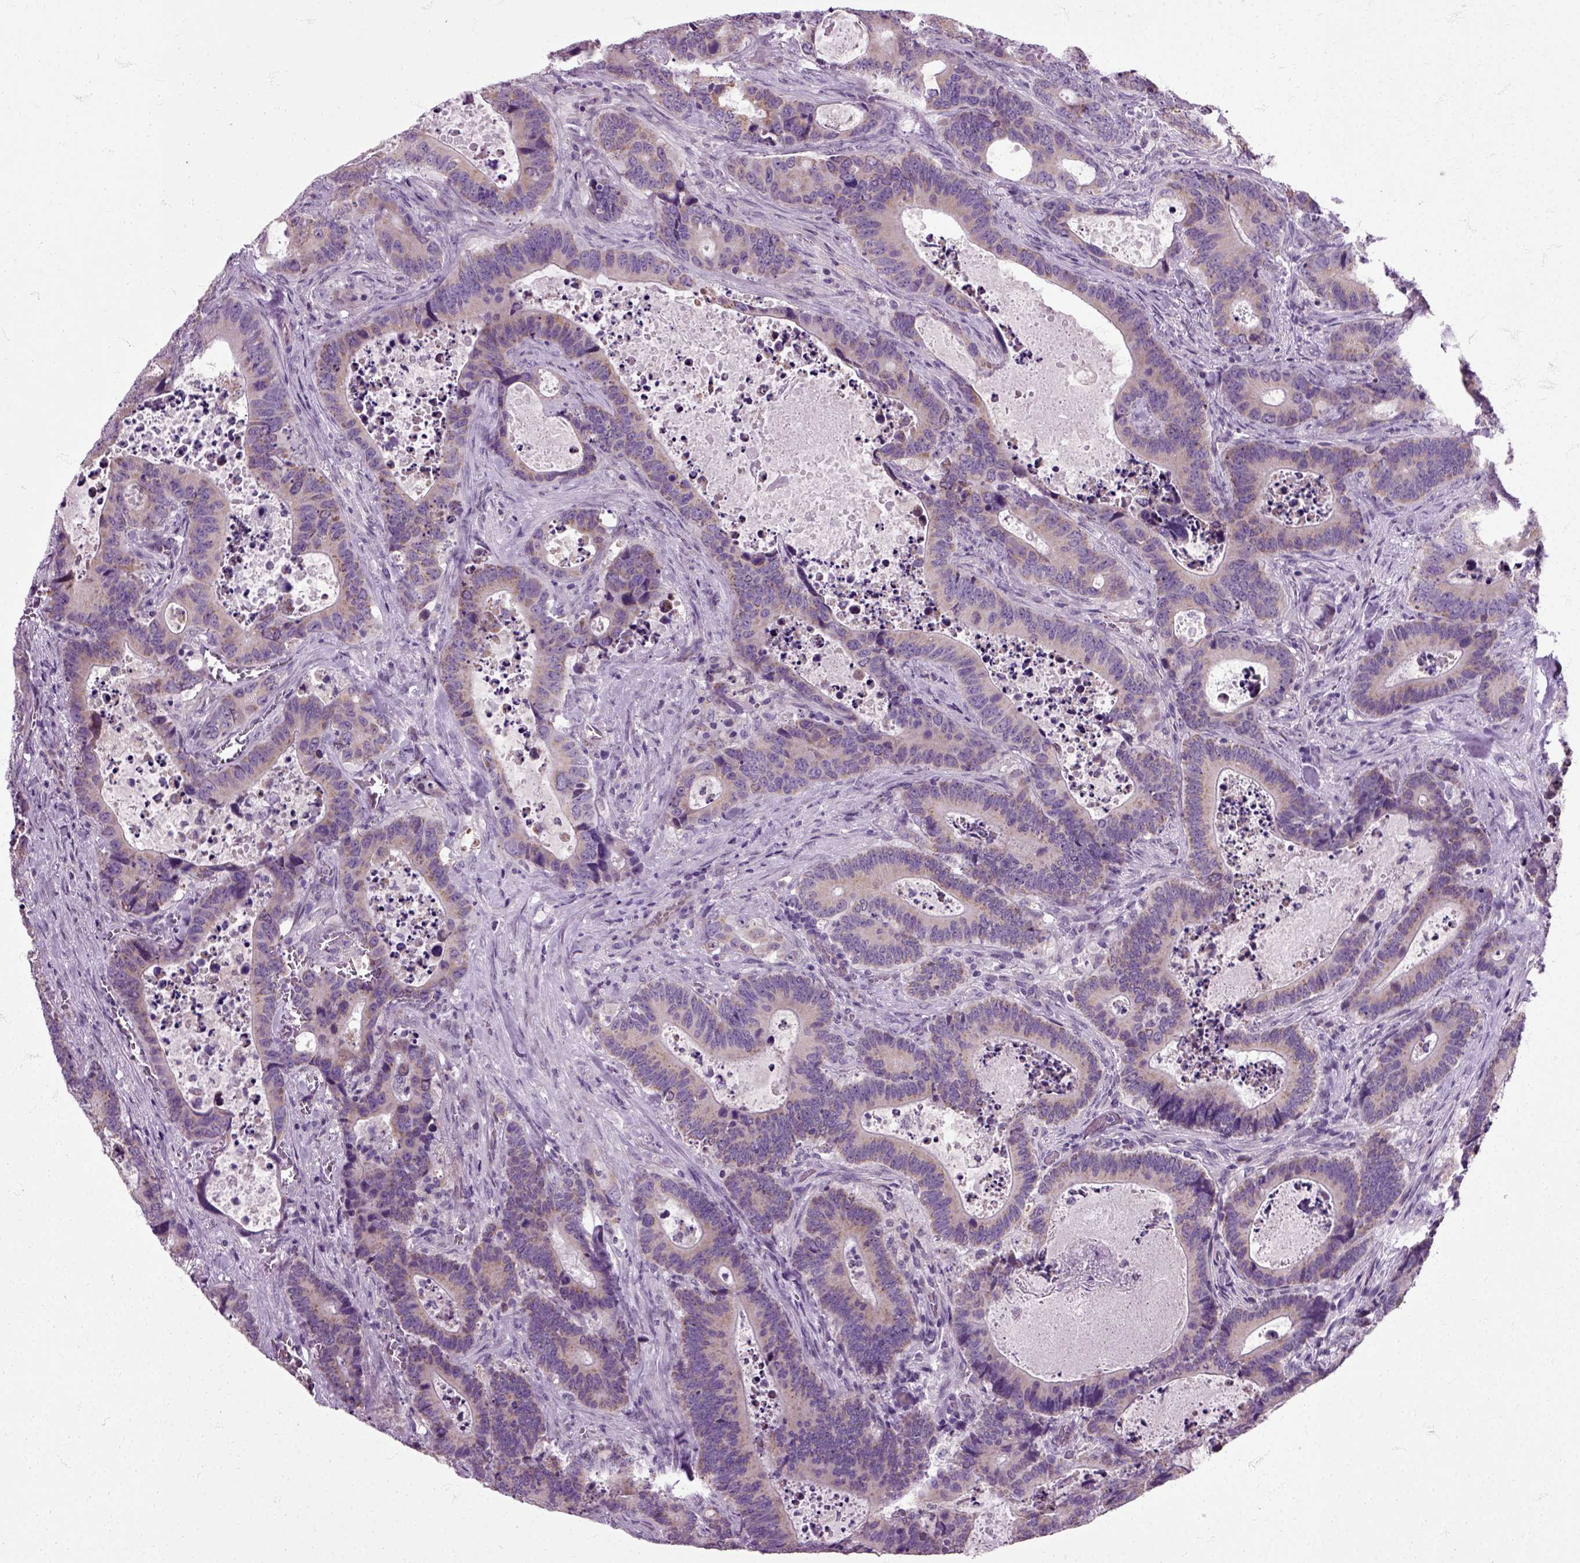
{"staining": {"intensity": "weak", "quantity": "25%-75%", "location": "cytoplasmic/membranous"}, "tissue": "colorectal cancer", "cell_type": "Tumor cells", "image_type": "cancer", "snomed": [{"axis": "morphology", "description": "Adenocarcinoma, NOS"}, {"axis": "topography", "description": "Colon"}], "caption": "Immunohistochemical staining of adenocarcinoma (colorectal) exhibits low levels of weak cytoplasmic/membranous staining in approximately 25%-75% of tumor cells.", "gene": "HSPA2", "patient": {"sex": "female", "age": 82}}